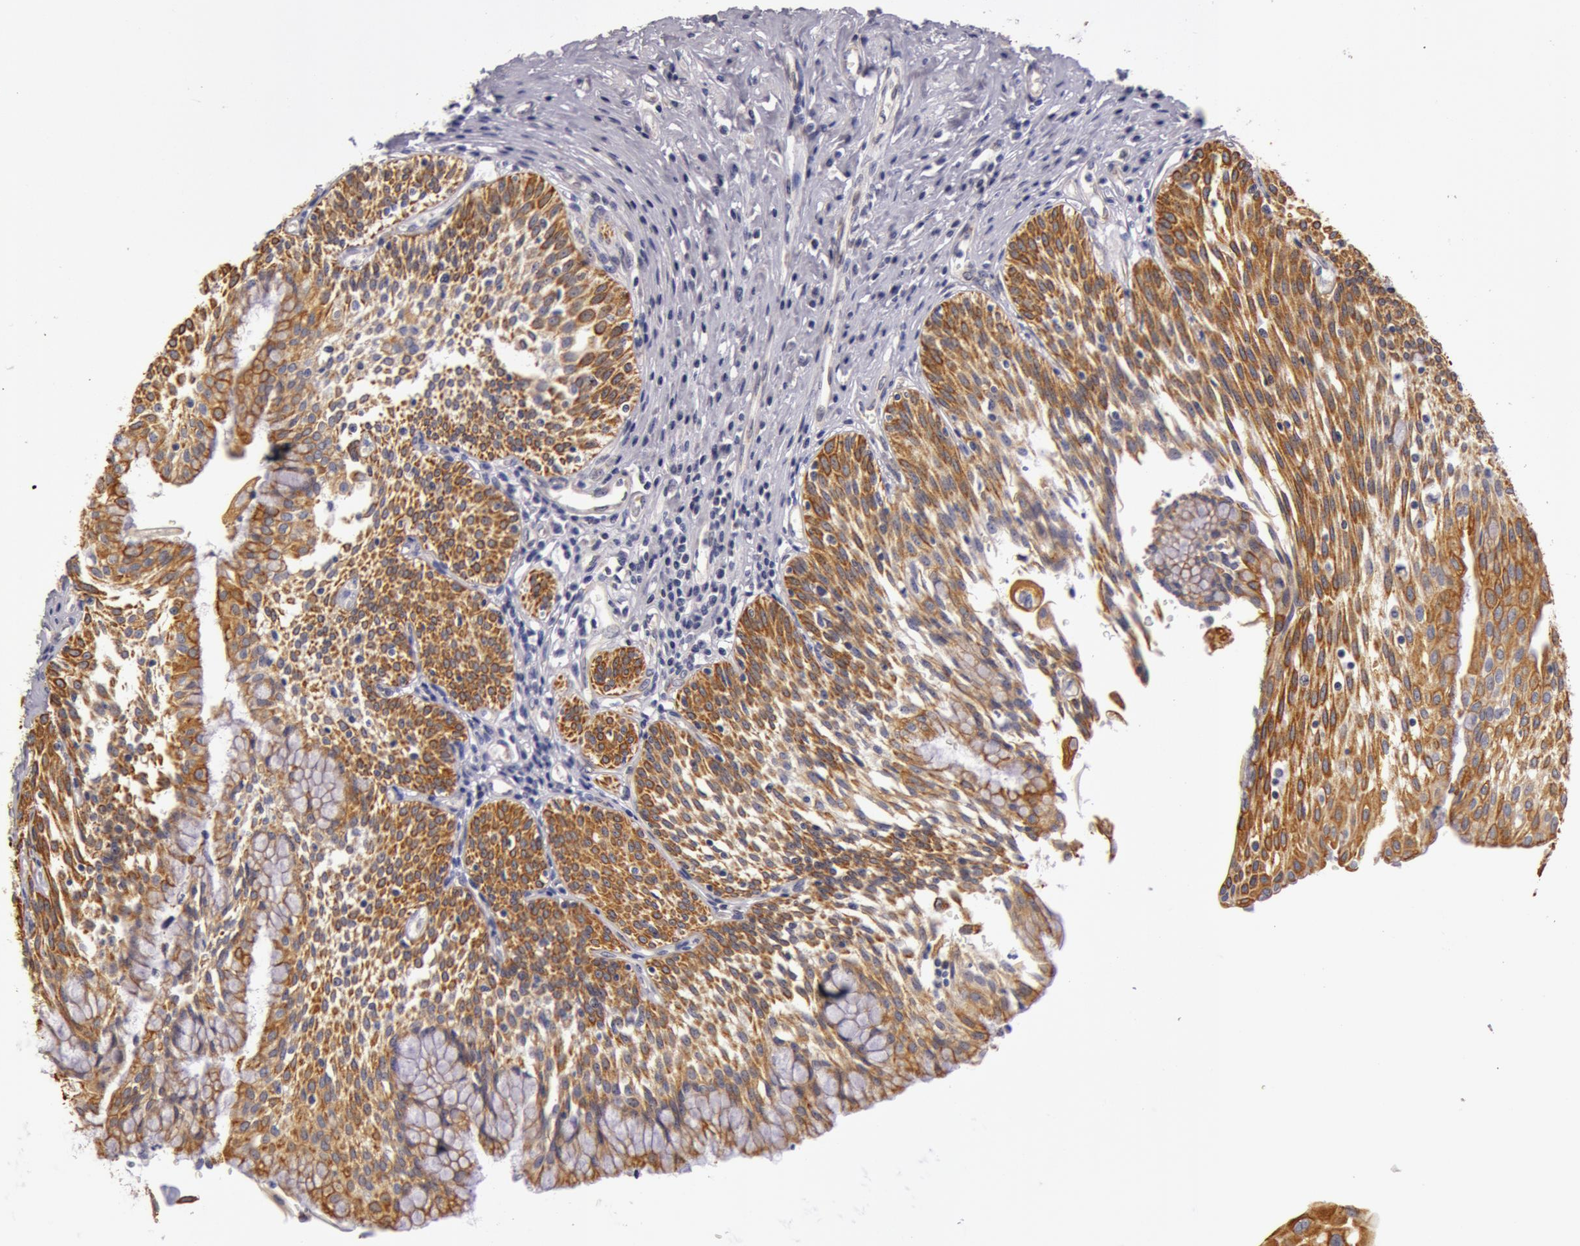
{"staining": {"intensity": "strong", "quantity": ">75%", "location": "cytoplasmic/membranous"}, "tissue": "urinary bladder", "cell_type": "Urothelial cells", "image_type": "normal", "snomed": [{"axis": "morphology", "description": "Normal tissue, NOS"}, {"axis": "topography", "description": "Urinary bladder"}], "caption": "Urinary bladder stained with DAB immunohistochemistry (IHC) exhibits high levels of strong cytoplasmic/membranous staining in approximately >75% of urothelial cells.", "gene": "KRT18", "patient": {"sex": "female", "age": 39}}